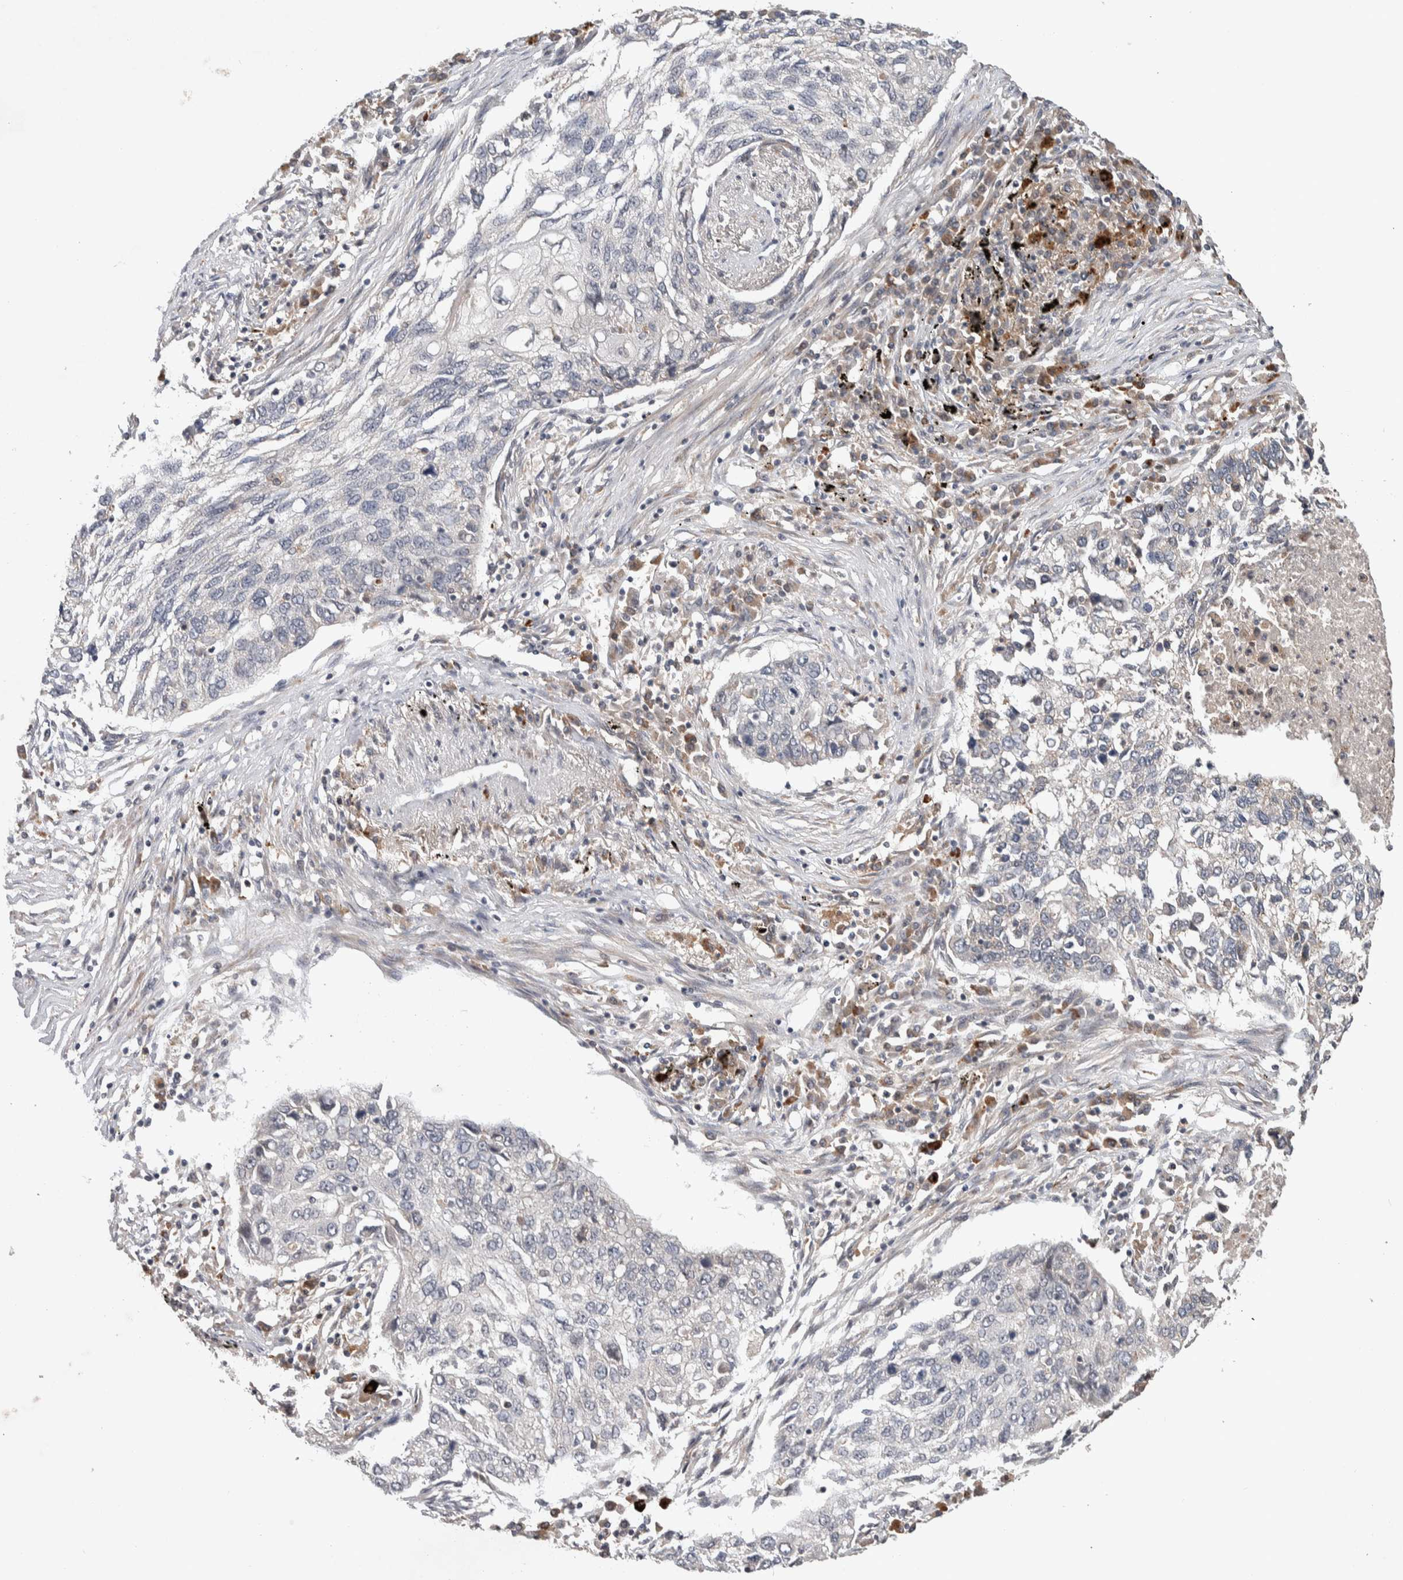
{"staining": {"intensity": "negative", "quantity": "none", "location": "none"}, "tissue": "lung cancer", "cell_type": "Tumor cells", "image_type": "cancer", "snomed": [{"axis": "morphology", "description": "Squamous cell carcinoma, NOS"}, {"axis": "topography", "description": "Lung"}], "caption": "High magnification brightfield microscopy of squamous cell carcinoma (lung) stained with DAB (brown) and counterstained with hematoxylin (blue): tumor cells show no significant positivity. (Stains: DAB (3,3'-diaminobenzidine) immunohistochemistry (IHC) with hematoxylin counter stain, Microscopy: brightfield microscopy at high magnification).", "gene": "KCNK1", "patient": {"sex": "female", "age": 63}}